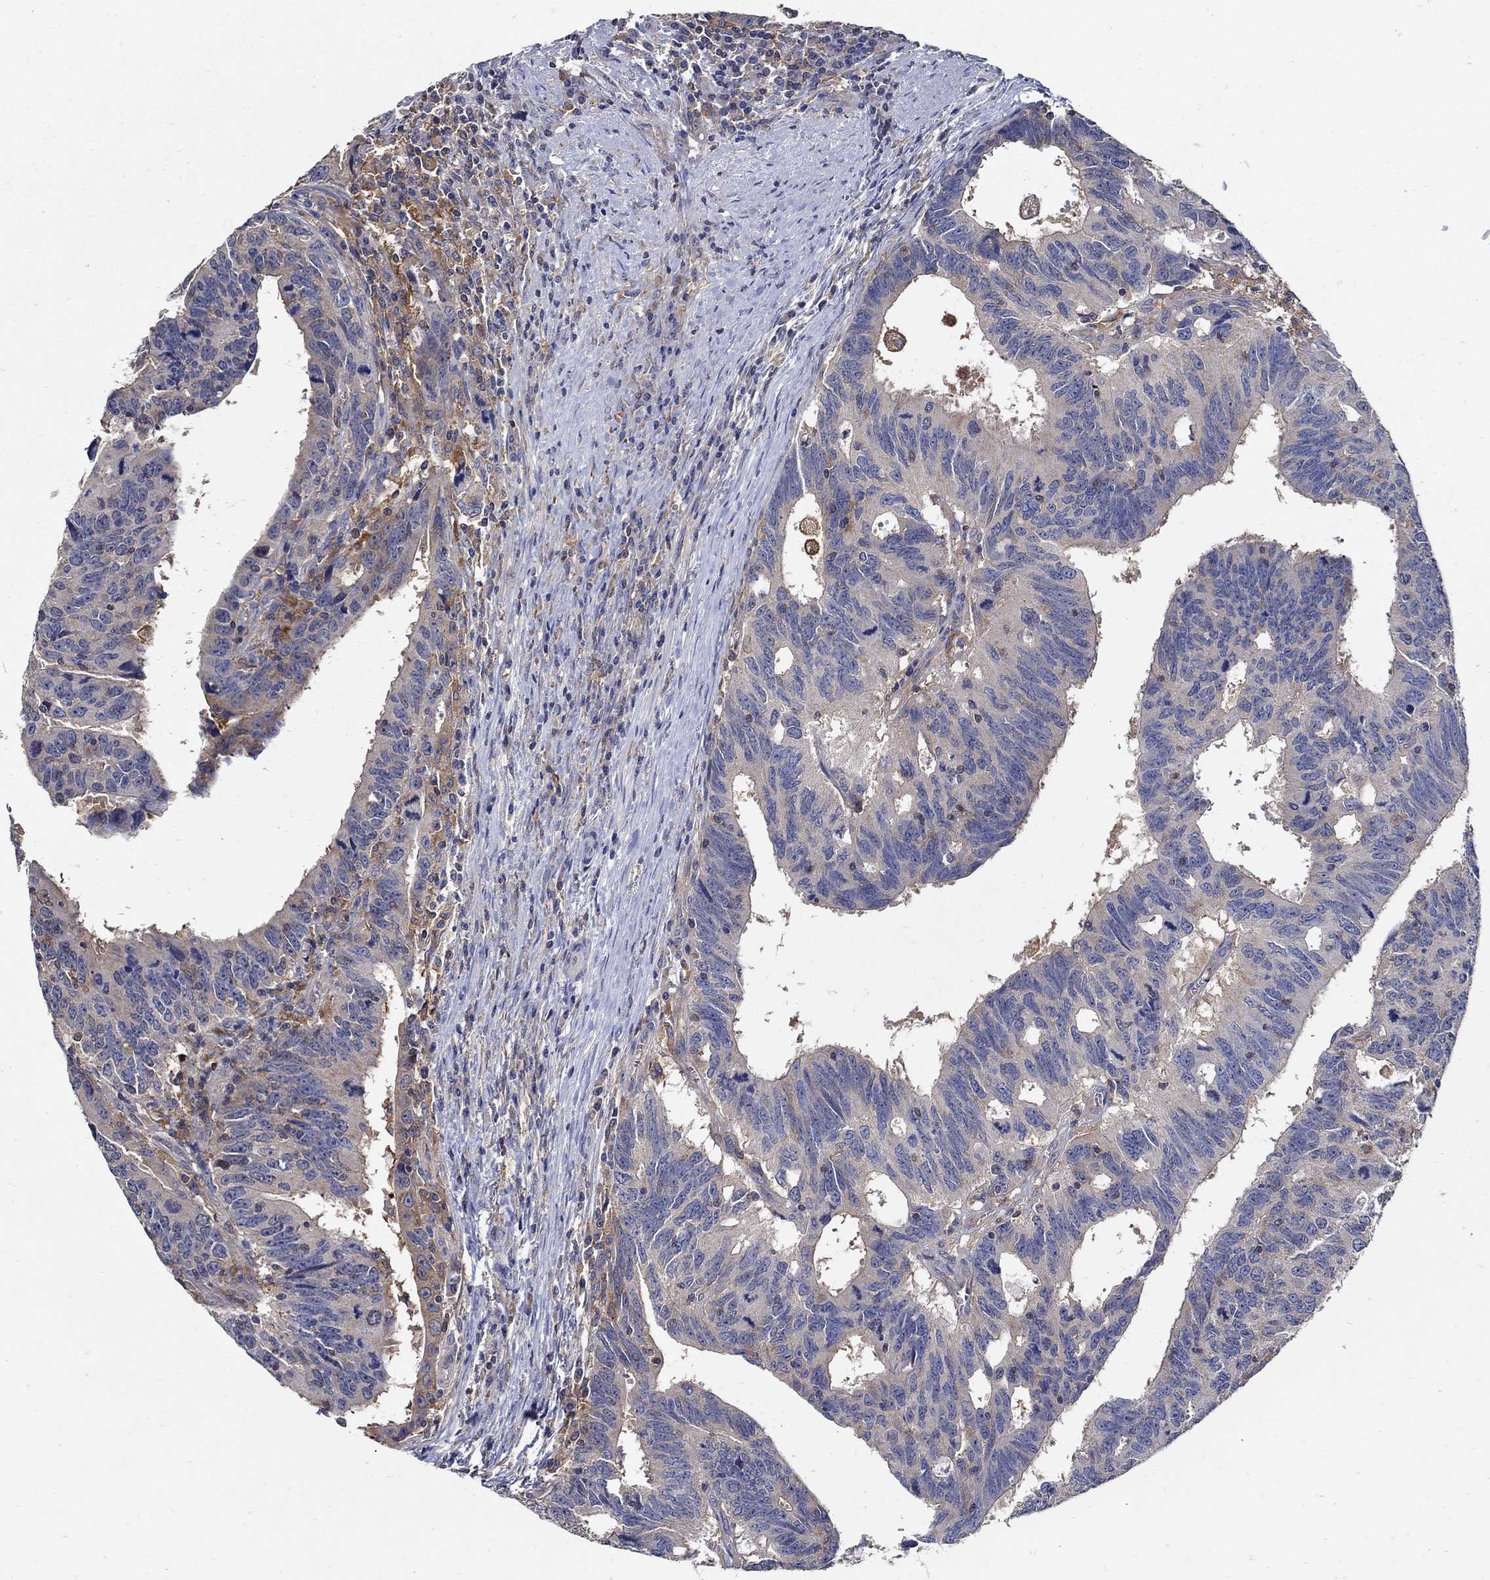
{"staining": {"intensity": "moderate", "quantity": "<25%", "location": "cytoplasmic/membranous"}, "tissue": "colorectal cancer", "cell_type": "Tumor cells", "image_type": "cancer", "snomed": [{"axis": "morphology", "description": "Adenocarcinoma, NOS"}, {"axis": "topography", "description": "Colon"}], "caption": "Colorectal adenocarcinoma tissue exhibits moderate cytoplasmic/membranous positivity in about <25% of tumor cells", "gene": "MTHFR", "patient": {"sex": "female", "age": 77}}